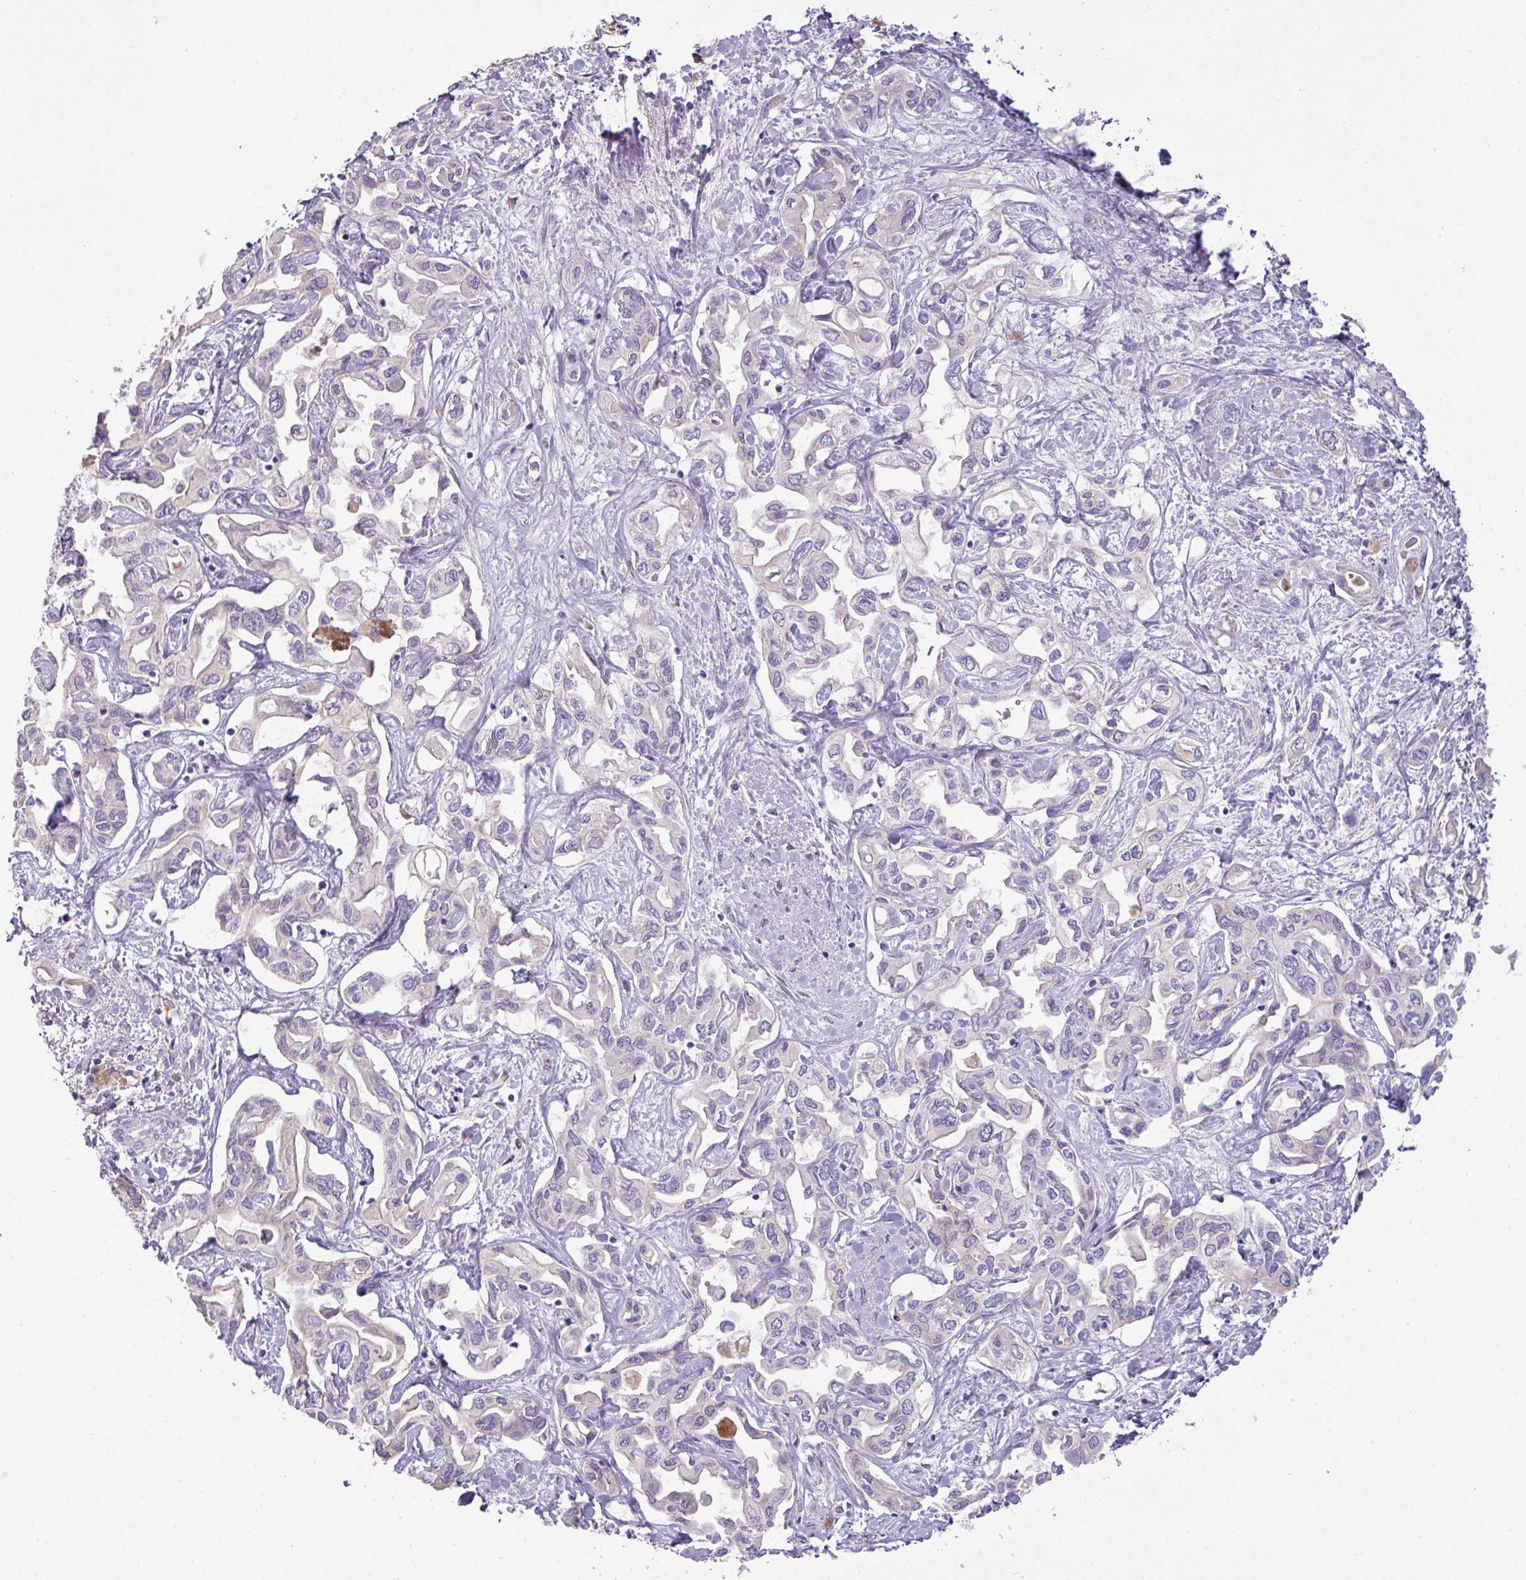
{"staining": {"intensity": "negative", "quantity": "none", "location": "none"}, "tissue": "liver cancer", "cell_type": "Tumor cells", "image_type": "cancer", "snomed": [{"axis": "morphology", "description": "Cholangiocarcinoma"}, {"axis": "topography", "description": "Liver"}], "caption": "The histopathology image shows no significant staining in tumor cells of cholangiocarcinoma (liver). (DAB (3,3'-diaminobenzidine) immunohistochemistry (IHC), high magnification).", "gene": "OR6C6", "patient": {"sex": "female", "age": 64}}